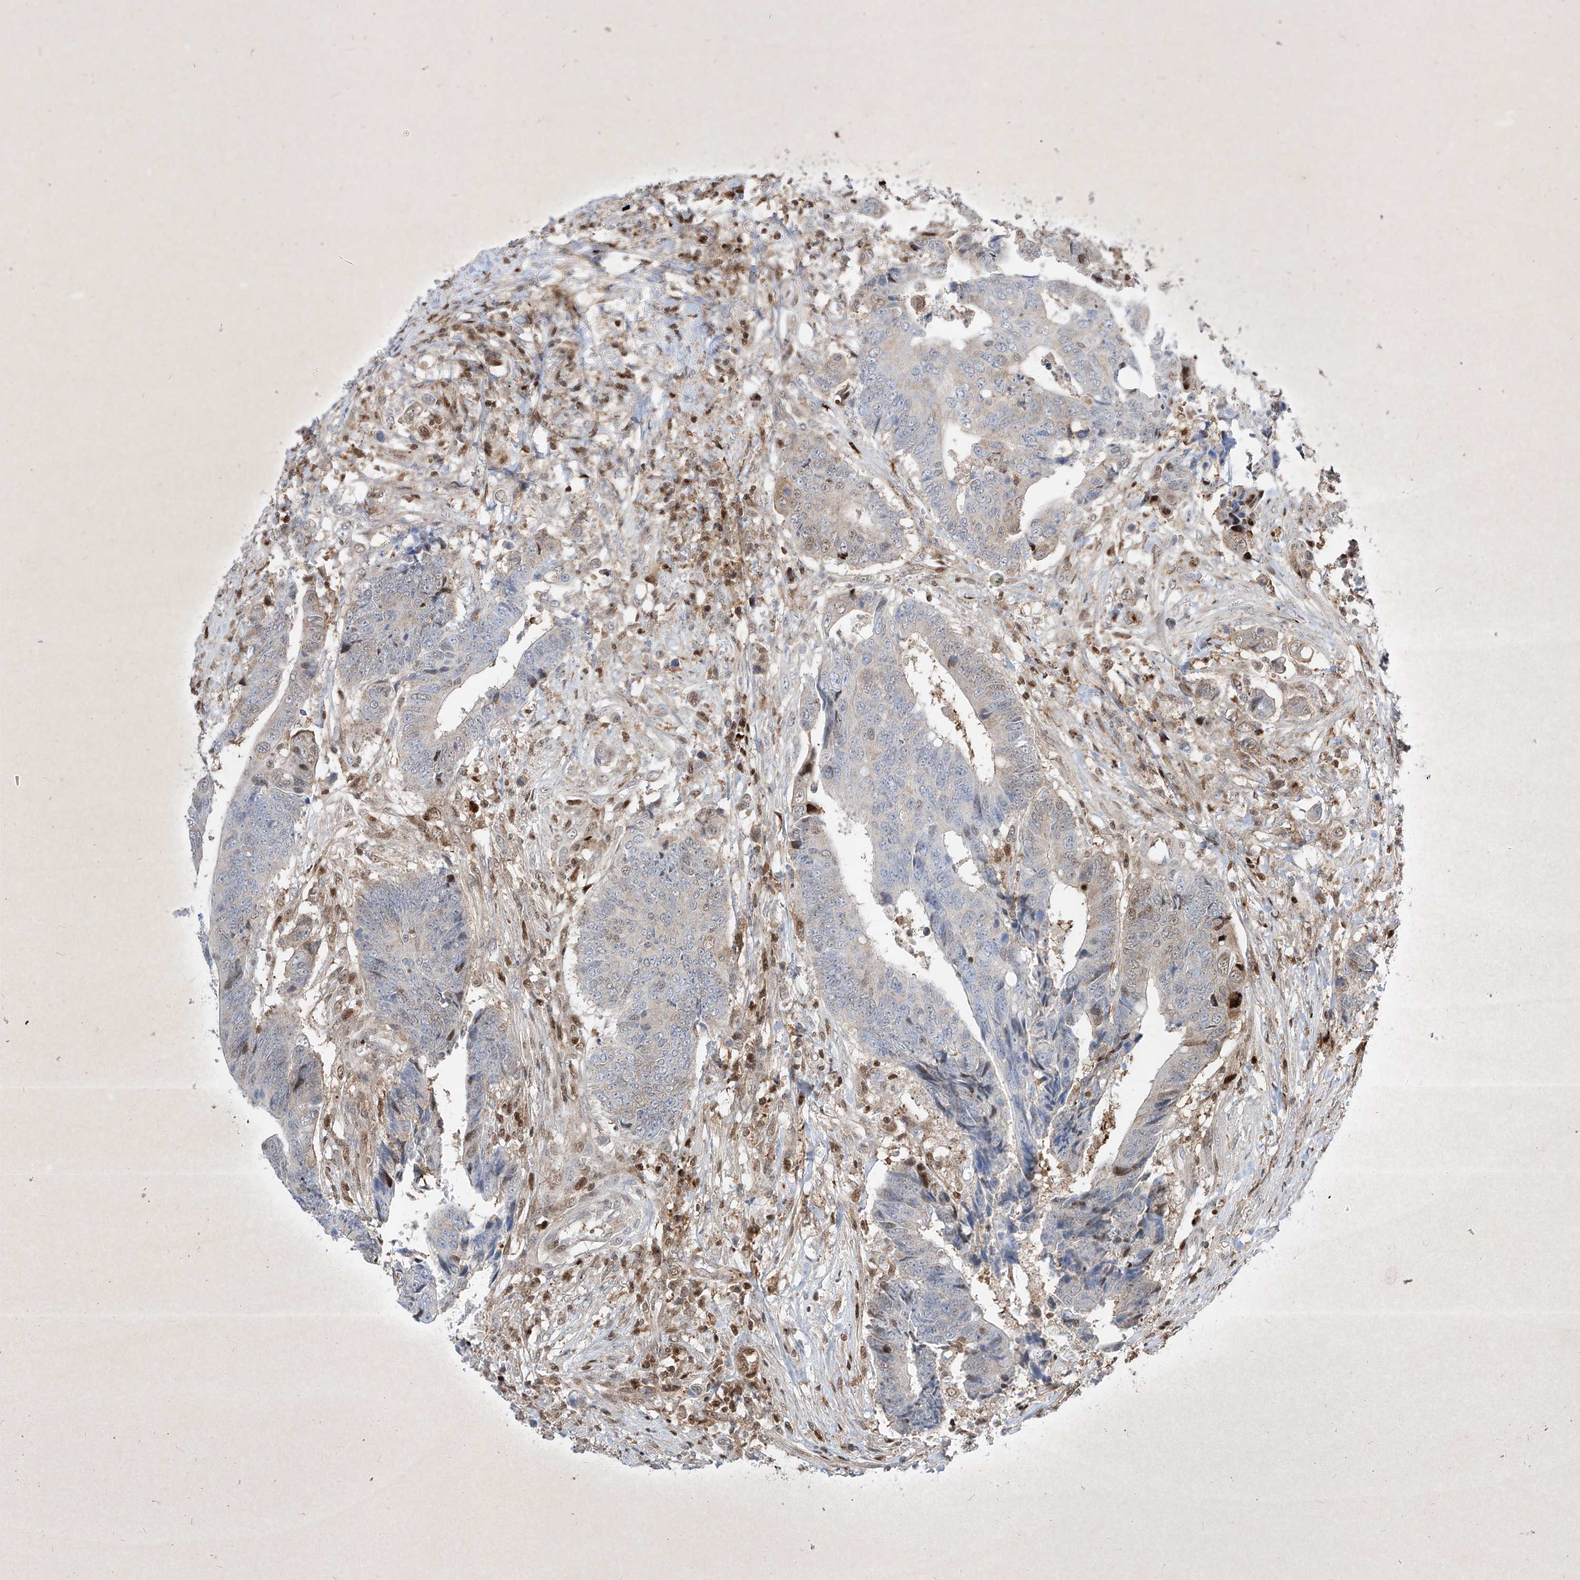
{"staining": {"intensity": "moderate", "quantity": "<25%", "location": "cytoplasmic/membranous,nuclear"}, "tissue": "colorectal cancer", "cell_type": "Tumor cells", "image_type": "cancer", "snomed": [{"axis": "morphology", "description": "Adenocarcinoma, NOS"}, {"axis": "topography", "description": "Rectum"}], "caption": "Protein analysis of colorectal cancer tissue shows moderate cytoplasmic/membranous and nuclear positivity in about <25% of tumor cells.", "gene": "PSMB10", "patient": {"sex": "male", "age": 84}}